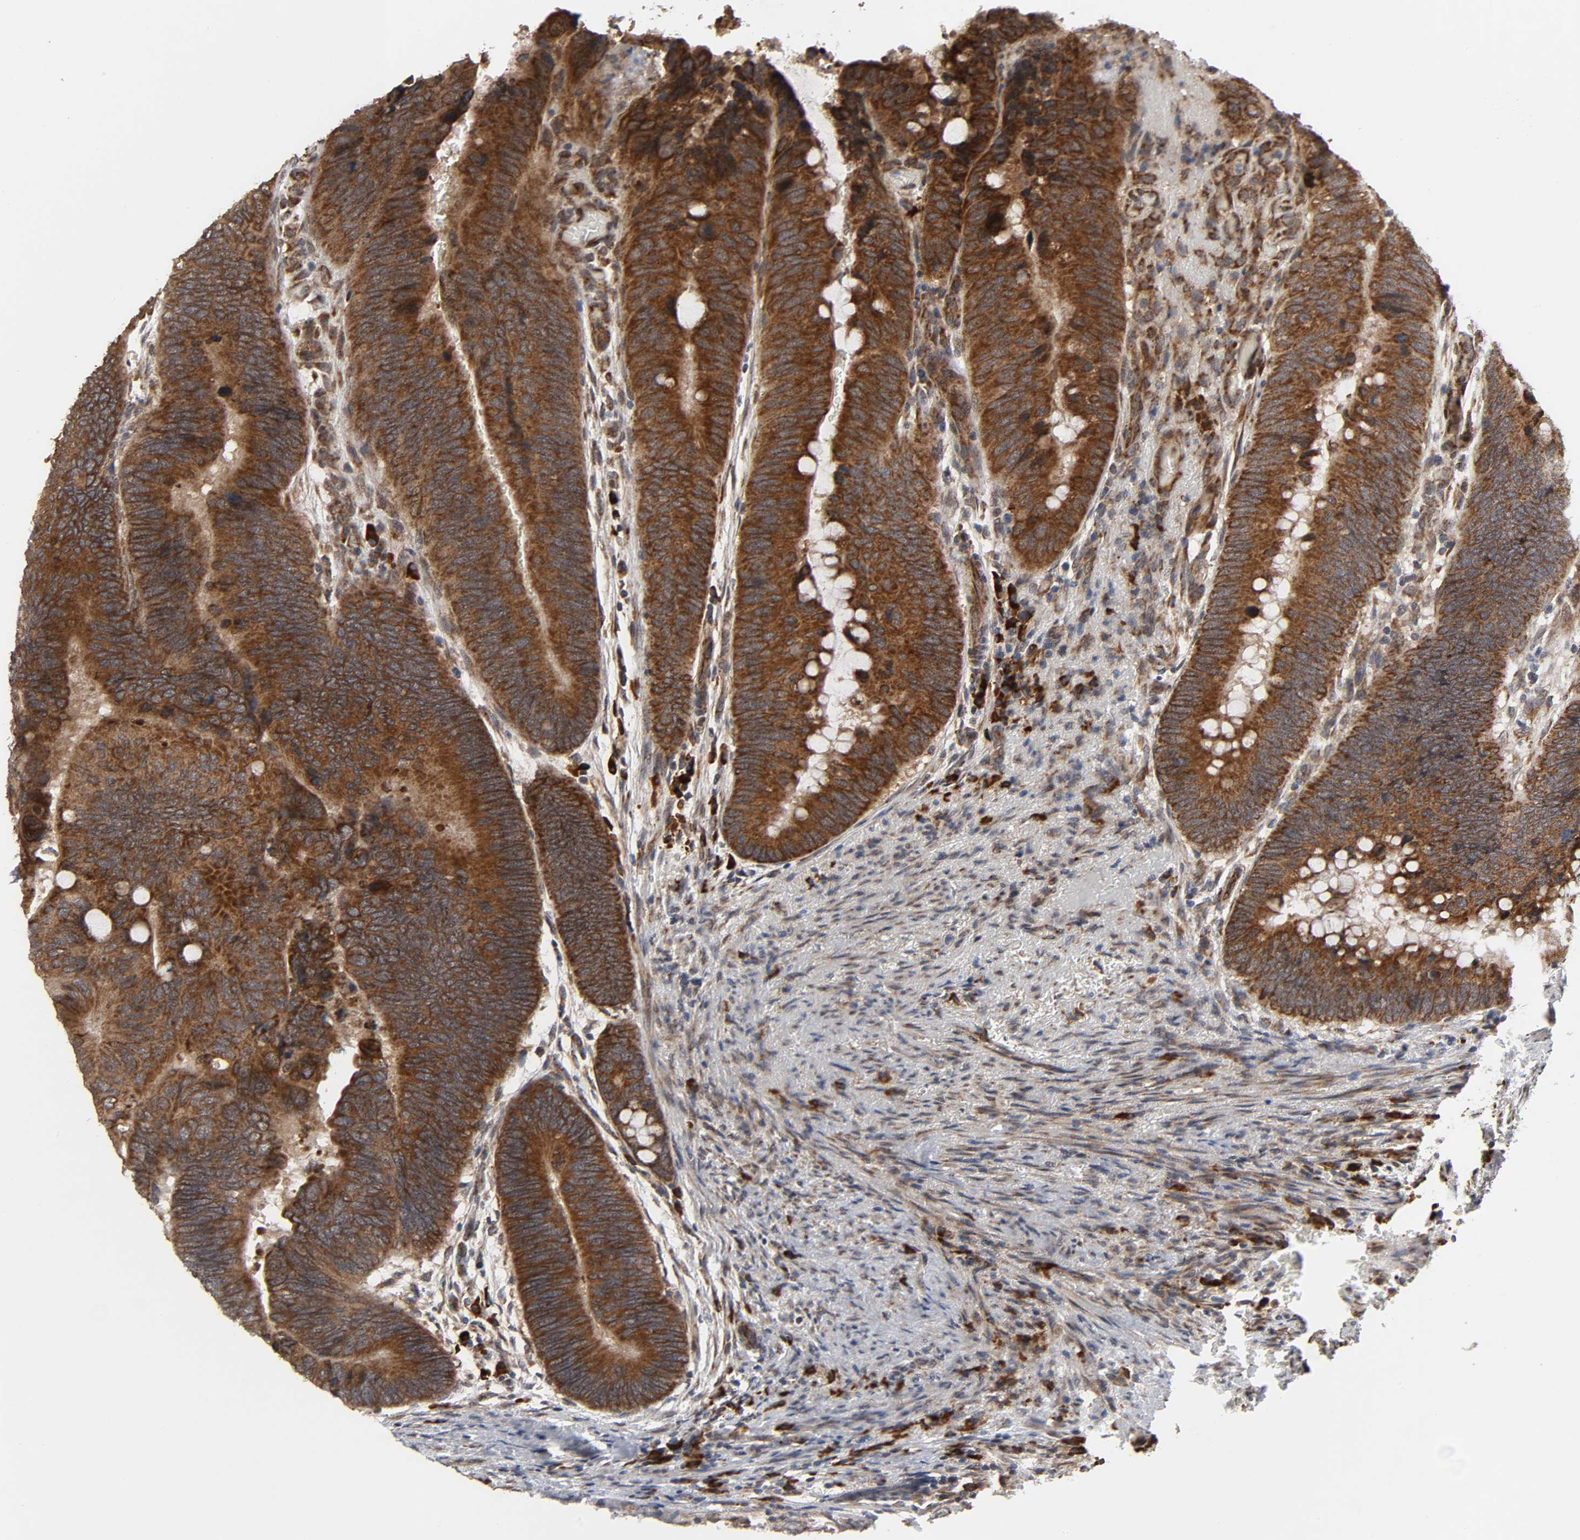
{"staining": {"intensity": "strong", "quantity": ">75%", "location": "cytoplasmic/membranous"}, "tissue": "colorectal cancer", "cell_type": "Tumor cells", "image_type": "cancer", "snomed": [{"axis": "morphology", "description": "Normal tissue, NOS"}, {"axis": "morphology", "description": "Adenocarcinoma, NOS"}, {"axis": "topography", "description": "Rectum"}, {"axis": "topography", "description": "Peripheral nerve tissue"}], "caption": "Immunohistochemistry photomicrograph of neoplastic tissue: colorectal adenocarcinoma stained using immunohistochemistry exhibits high levels of strong protein expression localized specifically in the cytoplasmic/membranous of tumor cells, appearing as a cytoplasmic/membranous brown color.", "gene": "SLC30A9", "patient": {"sex": "male", "age": 92}}